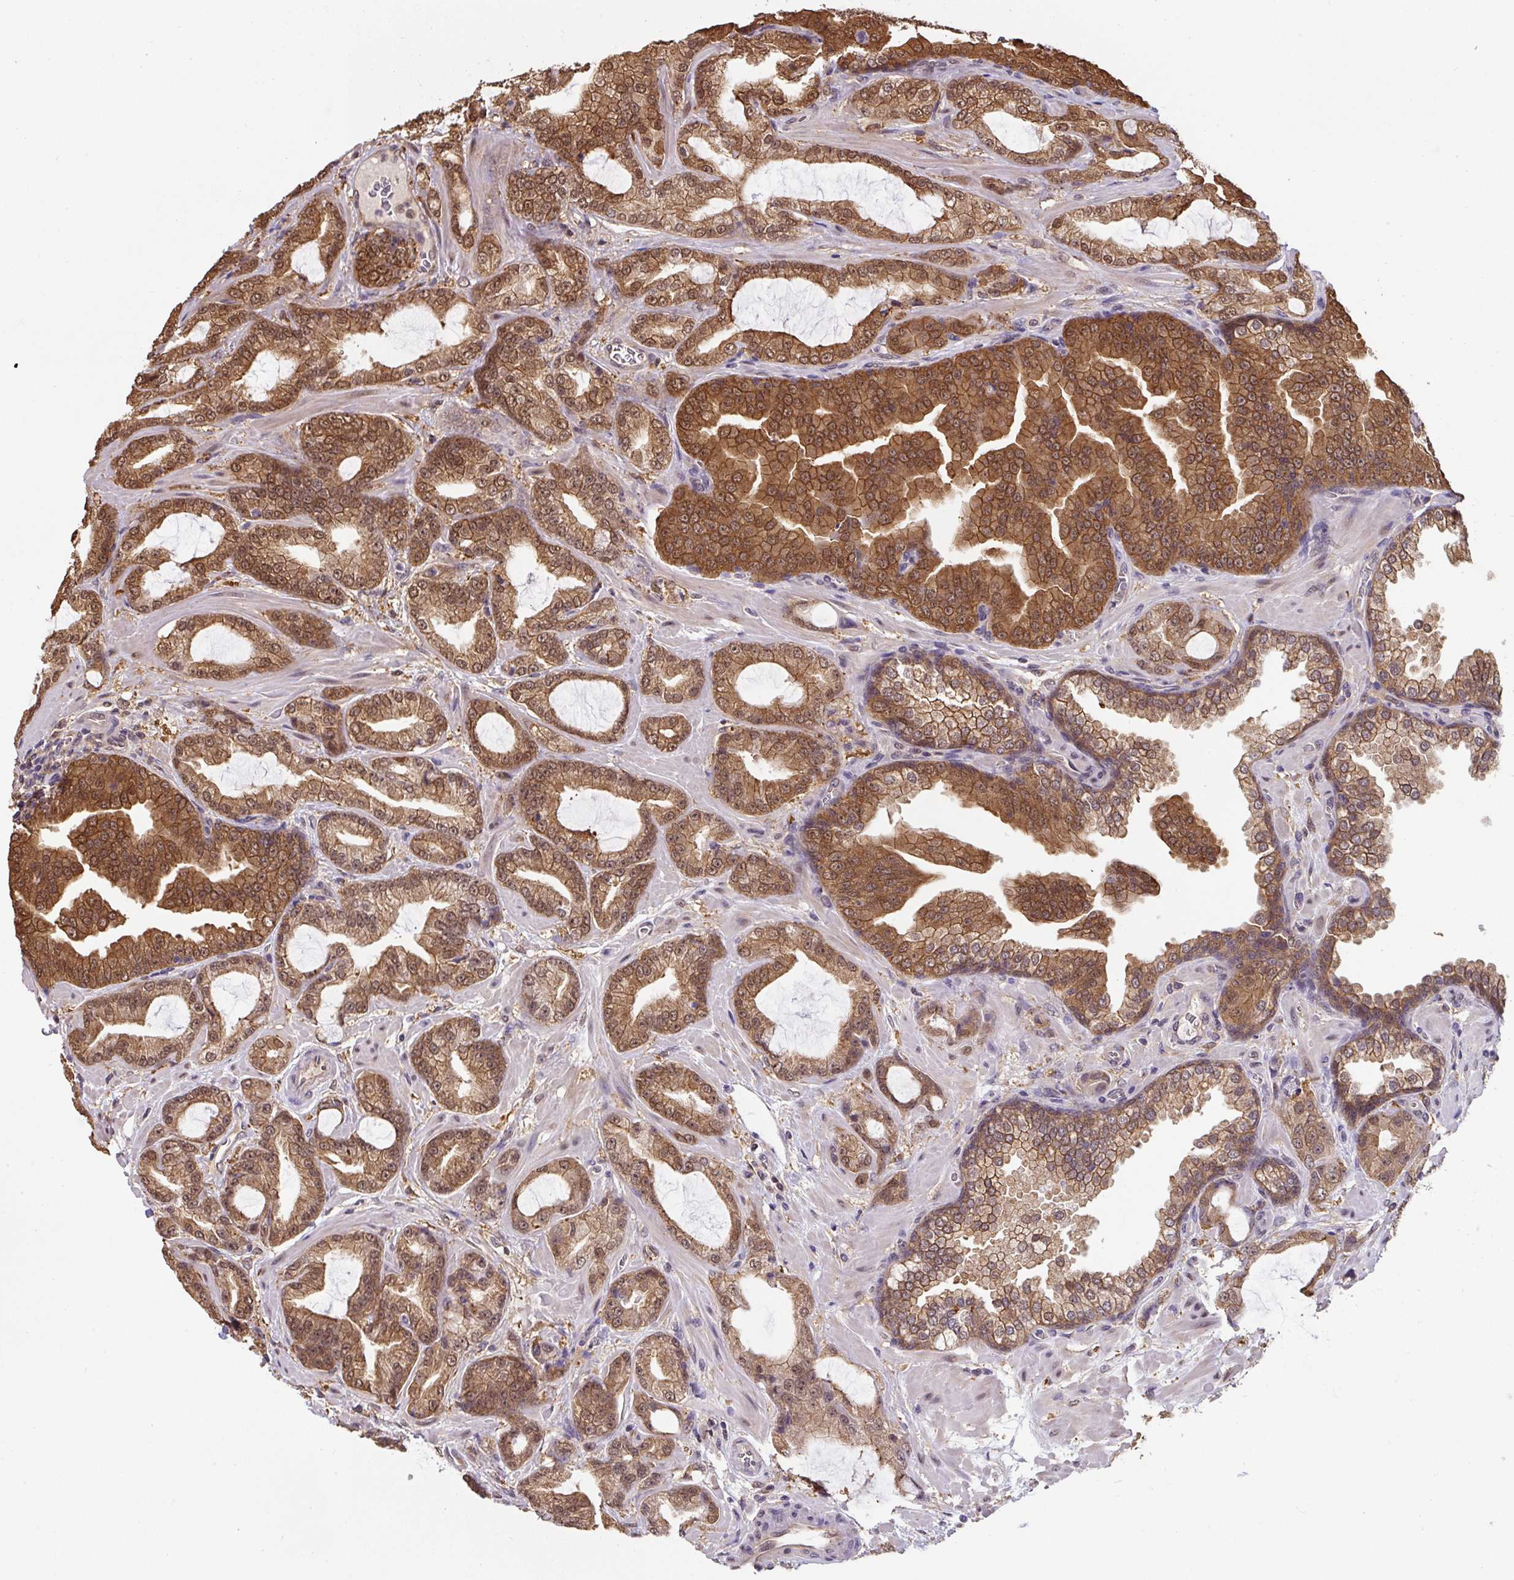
{"staining": {"intensity": "moderate", "quantity": ">75%", "location": "cytoplasmic/membranous,nuclear"}, "tissue": "prostate cancer", "cell_type": "Tumor cells", "image_type": "cancer", "snomed": [{"axis": "morphology", "description": "Adenocarcinoma, High grade"}, {"axis": "topography", "description": "Prostate"}], "caption": "Tumor cells display medium levels of moderate cytoplasmic/membranous and nuclear staining in approximately >75% of cells in human prostate cancer.", "gene": "ST13", "patient": {"sex": "male", "age": 68}}